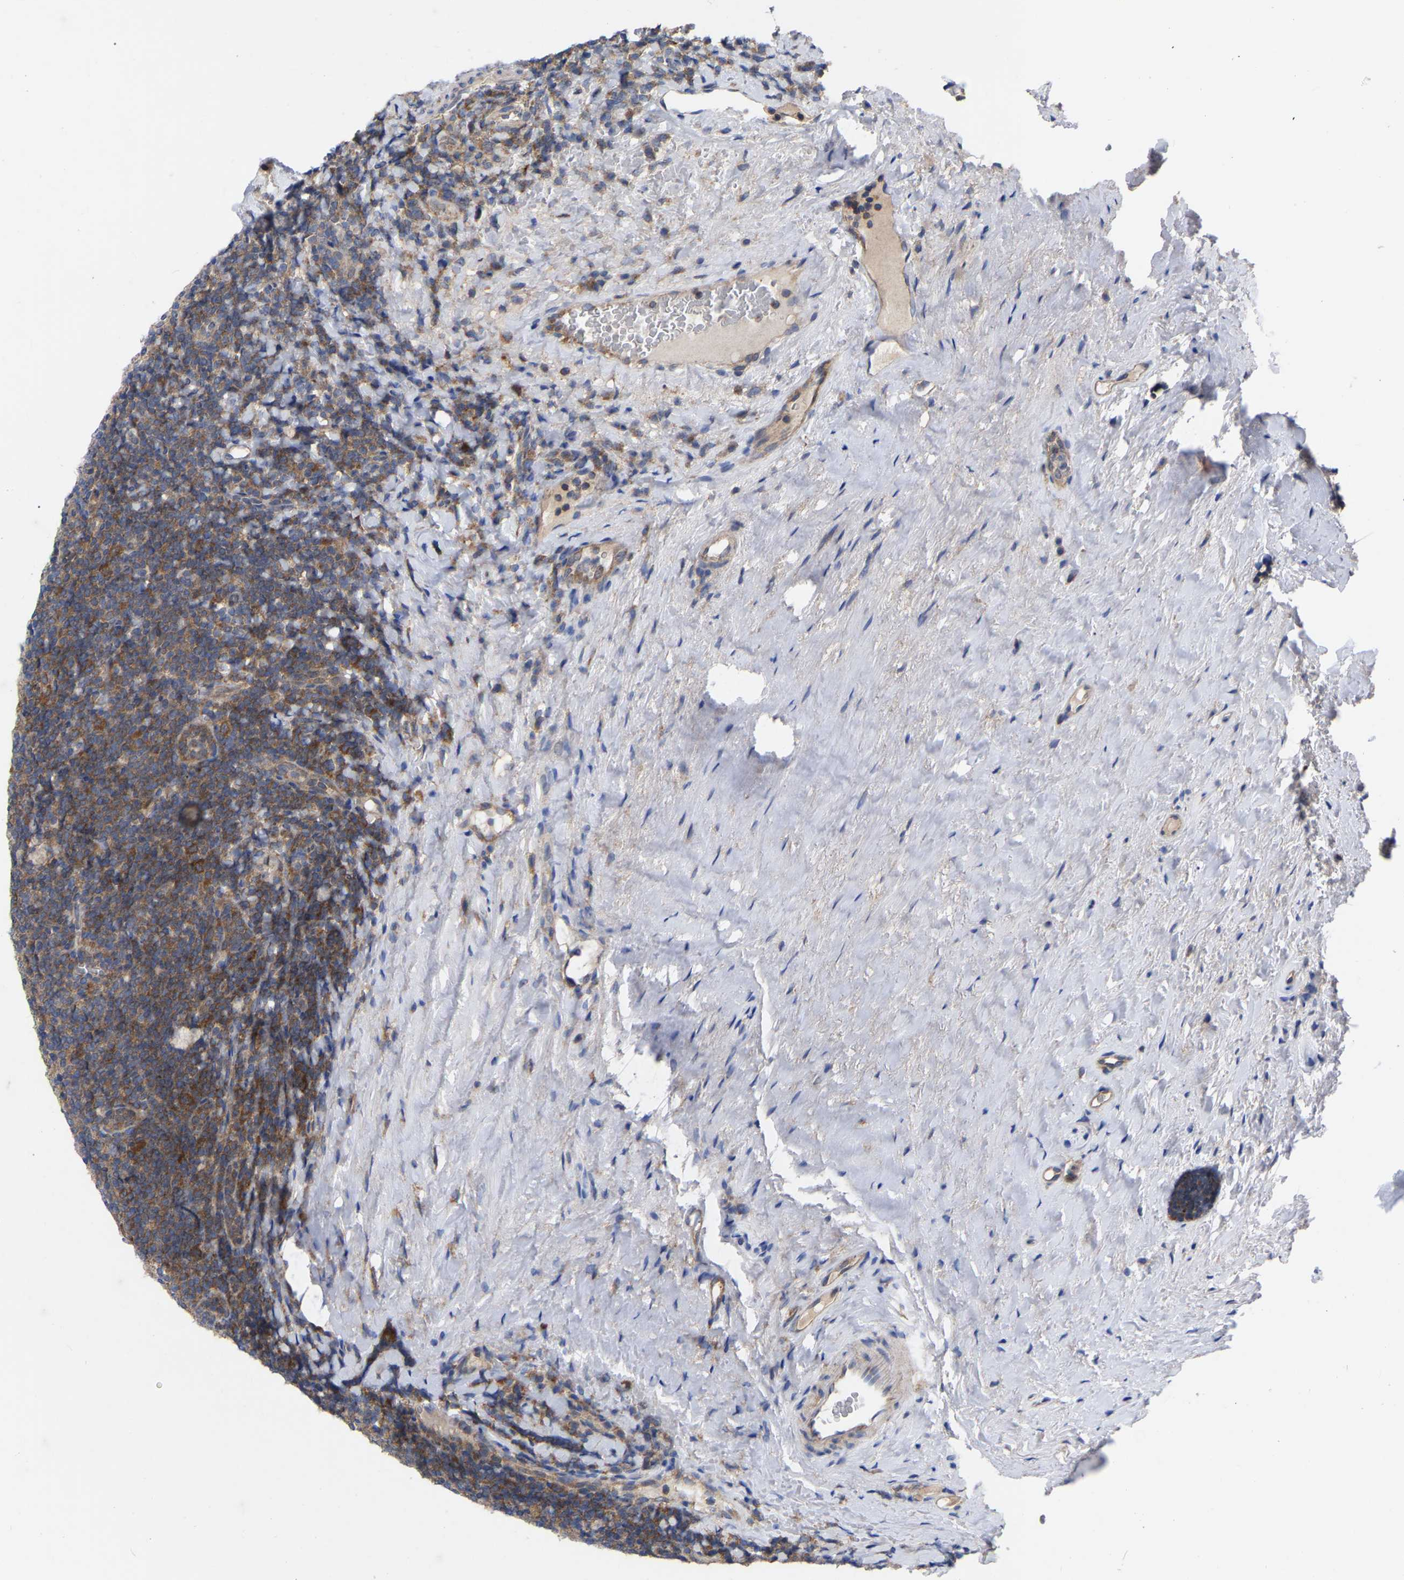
{"staining": {"intensity": "strong", "quantity": ">75%", "location": "cytoplasmic/membranous"}, "tissue": "tonsil", "cell_type": "Germinal center cells", "image_type": "normal", "snomed": [{"axis": "morphology", "description": "Normal tissue, NOS"}, {"axis": "topography", "description": "Tonsil"}], "caption": "Immunohistochemical staining of benign tonsil reveals high levels of strong cytoplasmic/membranous expression in about >75% of germinal center cells. (Brightfield microscopy of DAB IHC at high magnification).", "gene": "TCP1", "patient": {"sex": "male", "age": 37}}